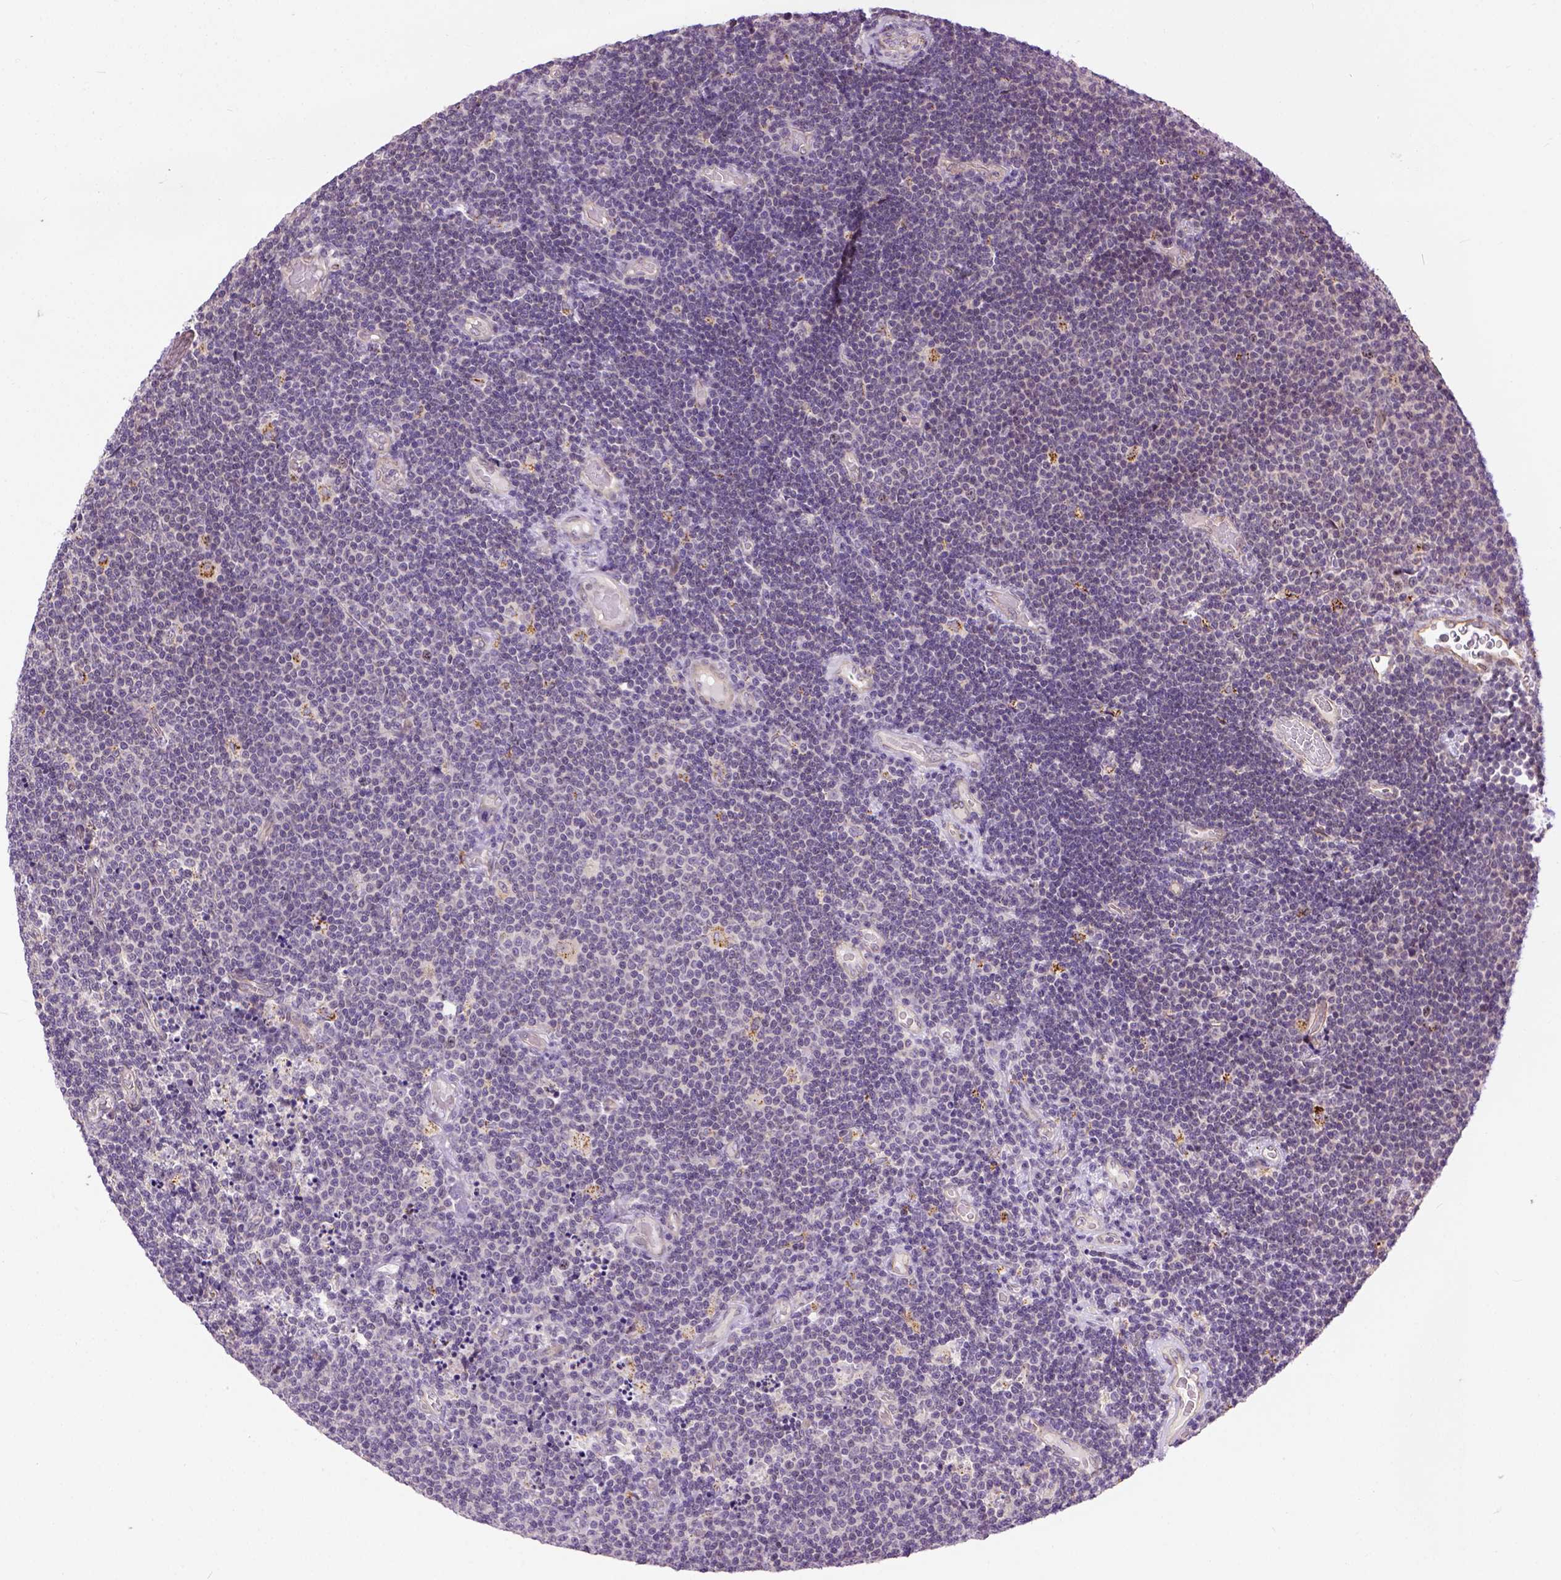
{"staining": {"intensity": "moderate", "quantity": "<25%", "location": "cytoplasmic/membranous"}, "tissue": "lymphoma", "cell_type": "Tumor cells", "image_type": "cancer", "snomed": [{"axis": "morphology", "description": "Malignant lymphoma, non-Hodgkin's type, Low grade"}, {"axis": "topography", "description": "Brain"}], "caption": "This image reveals lymphoma stained with immunohistochemistry to label a protein in brown. The cytoplasmic/membranous of tumor cells show moderate positivity for the protein. Nuclei are counter-stained blue.", "gene": "KAZN", "patient": {"sex": "female", "age": 66}}